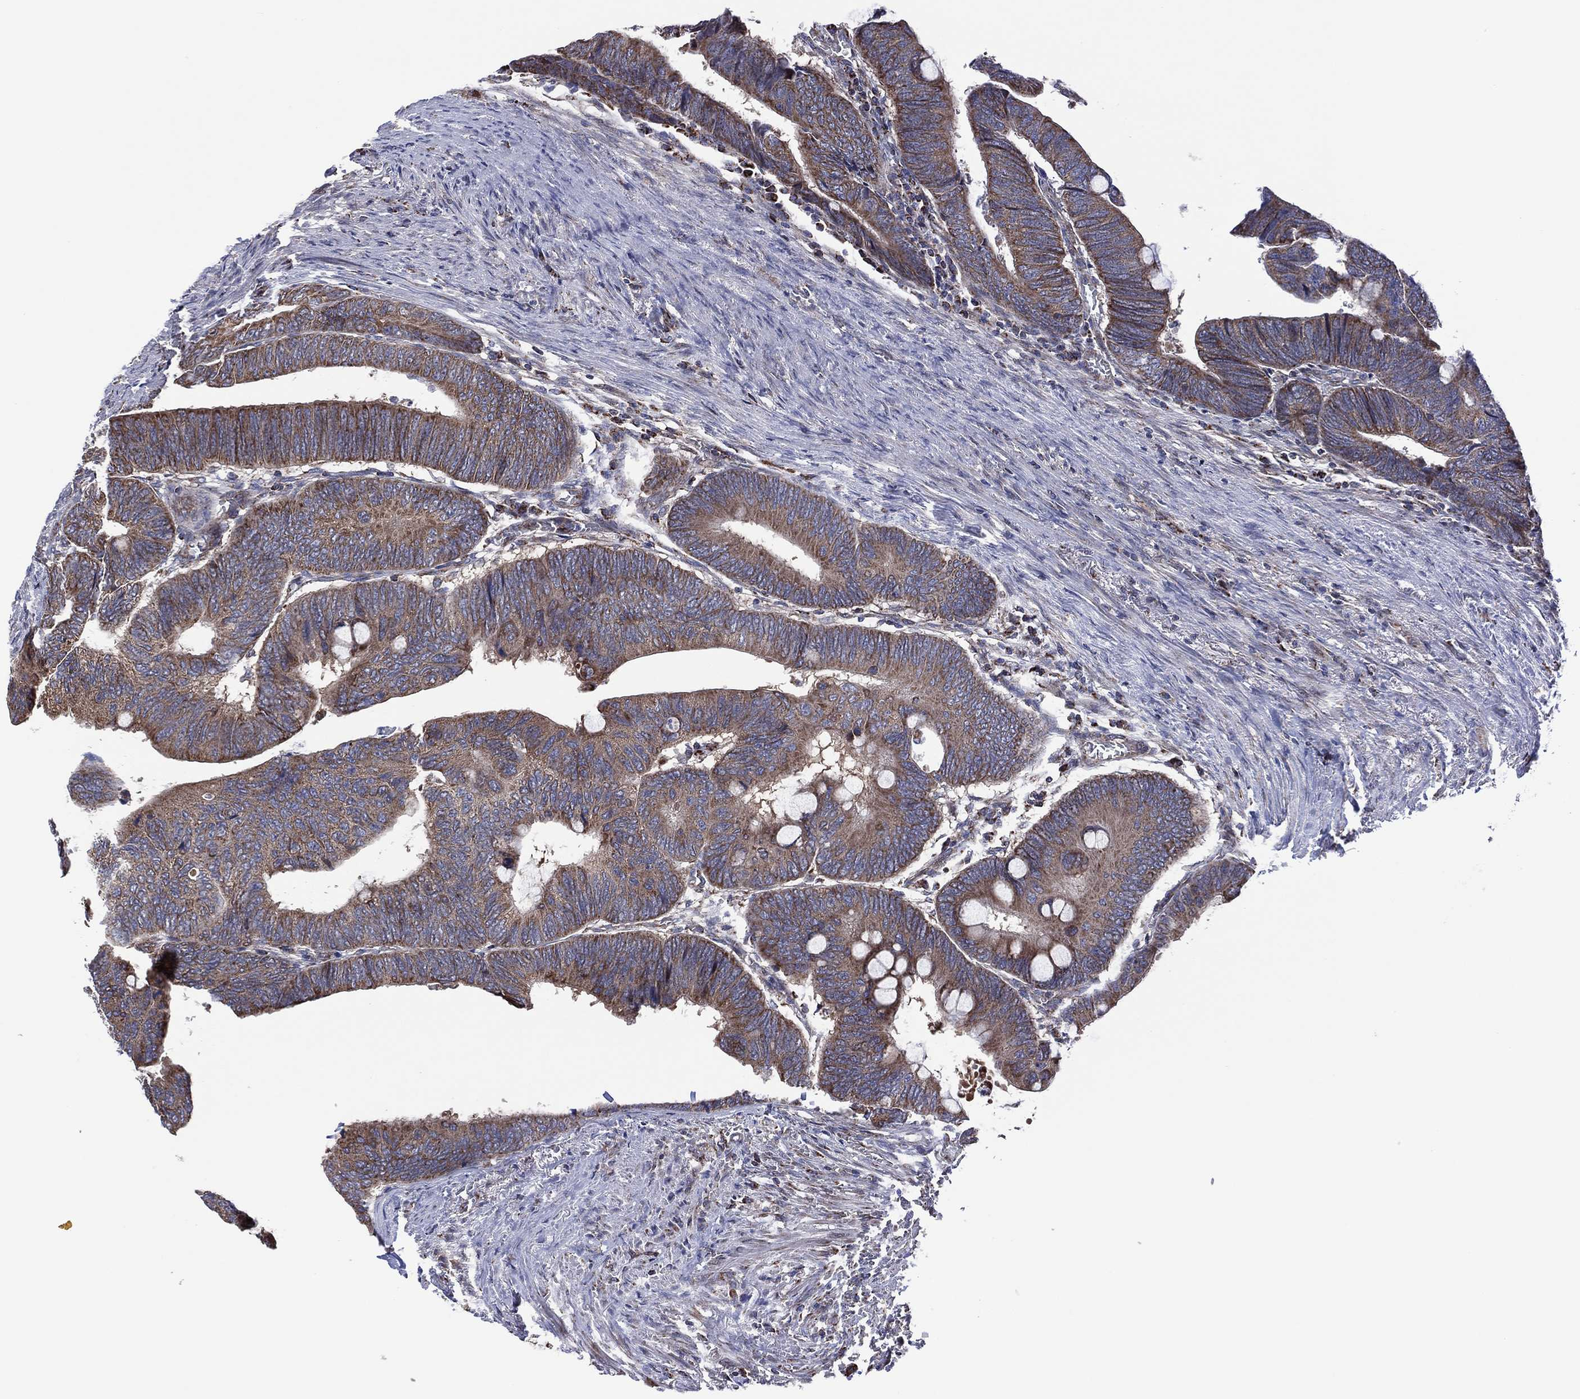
{"staining": {"intensity": "weak", "quantity": "25%-75%", "location": "cytoplasmic/membranous"}, "tissue": "colorectal cancer", "cell_type": "Tumor cells", "image_type": "cancer", "snomed": [{"axis": "morphology", "description": "Normal tissue, NOS"}, {"axis": "morphology", "description": "Adenocarcinoma, NOS"}, {"axis": "topography", "description": "Rectum"}, {"axis": "topography", "description": "Peripheral nerve tissue"}], "caption": "A low amount of weak cytoplasmic/membranous positivity is seen in approximately 25%-75% of tumor cells in adenocarcinoma (colorectal) tissue.", "gene": "PIDD1", "patient": {"sex": "male", "age": 92}}